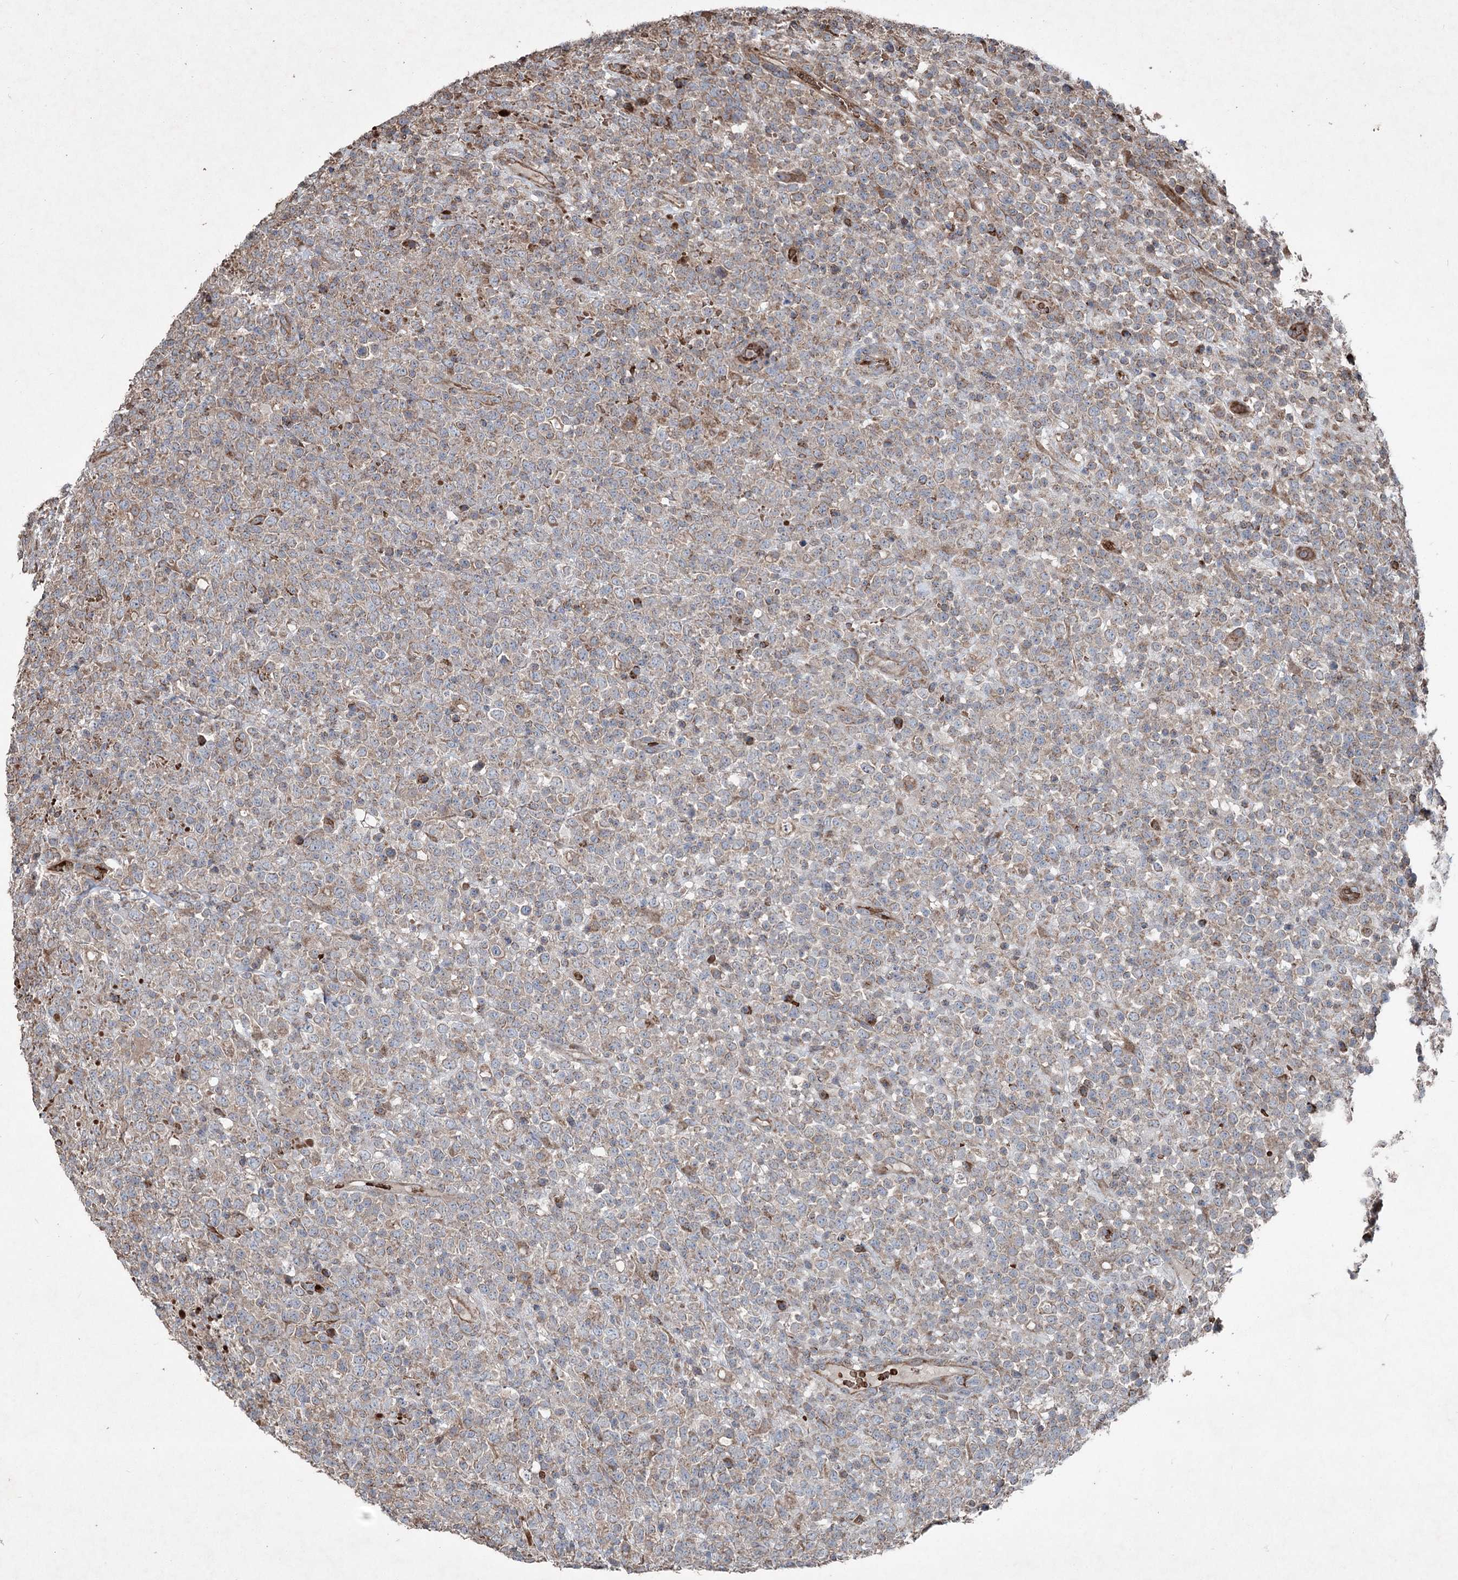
{"staining": {"intensity": "moderate", "quantity": "<25%", "location": "cytoplasmic/membranous"}, "tissue": "lymphoma", "cell_type": "Tumor cells", "image_type": "cancer", "snomed": [{"axis": "morphology", "description": "Malignant lymphoma, non-Hodgkin's type, High grade"}, {"axis": "topography", "description": "Colon"}], "caption": "An image of human malignant lymphoma, non-Hodgkin's type (high-grade) stained for a protein demonstrates moderate cytoplasmic/membranous brown staining in tumor cells.", "gene": "SERINC5", "patient": {"sex": "female", "age": 53}}